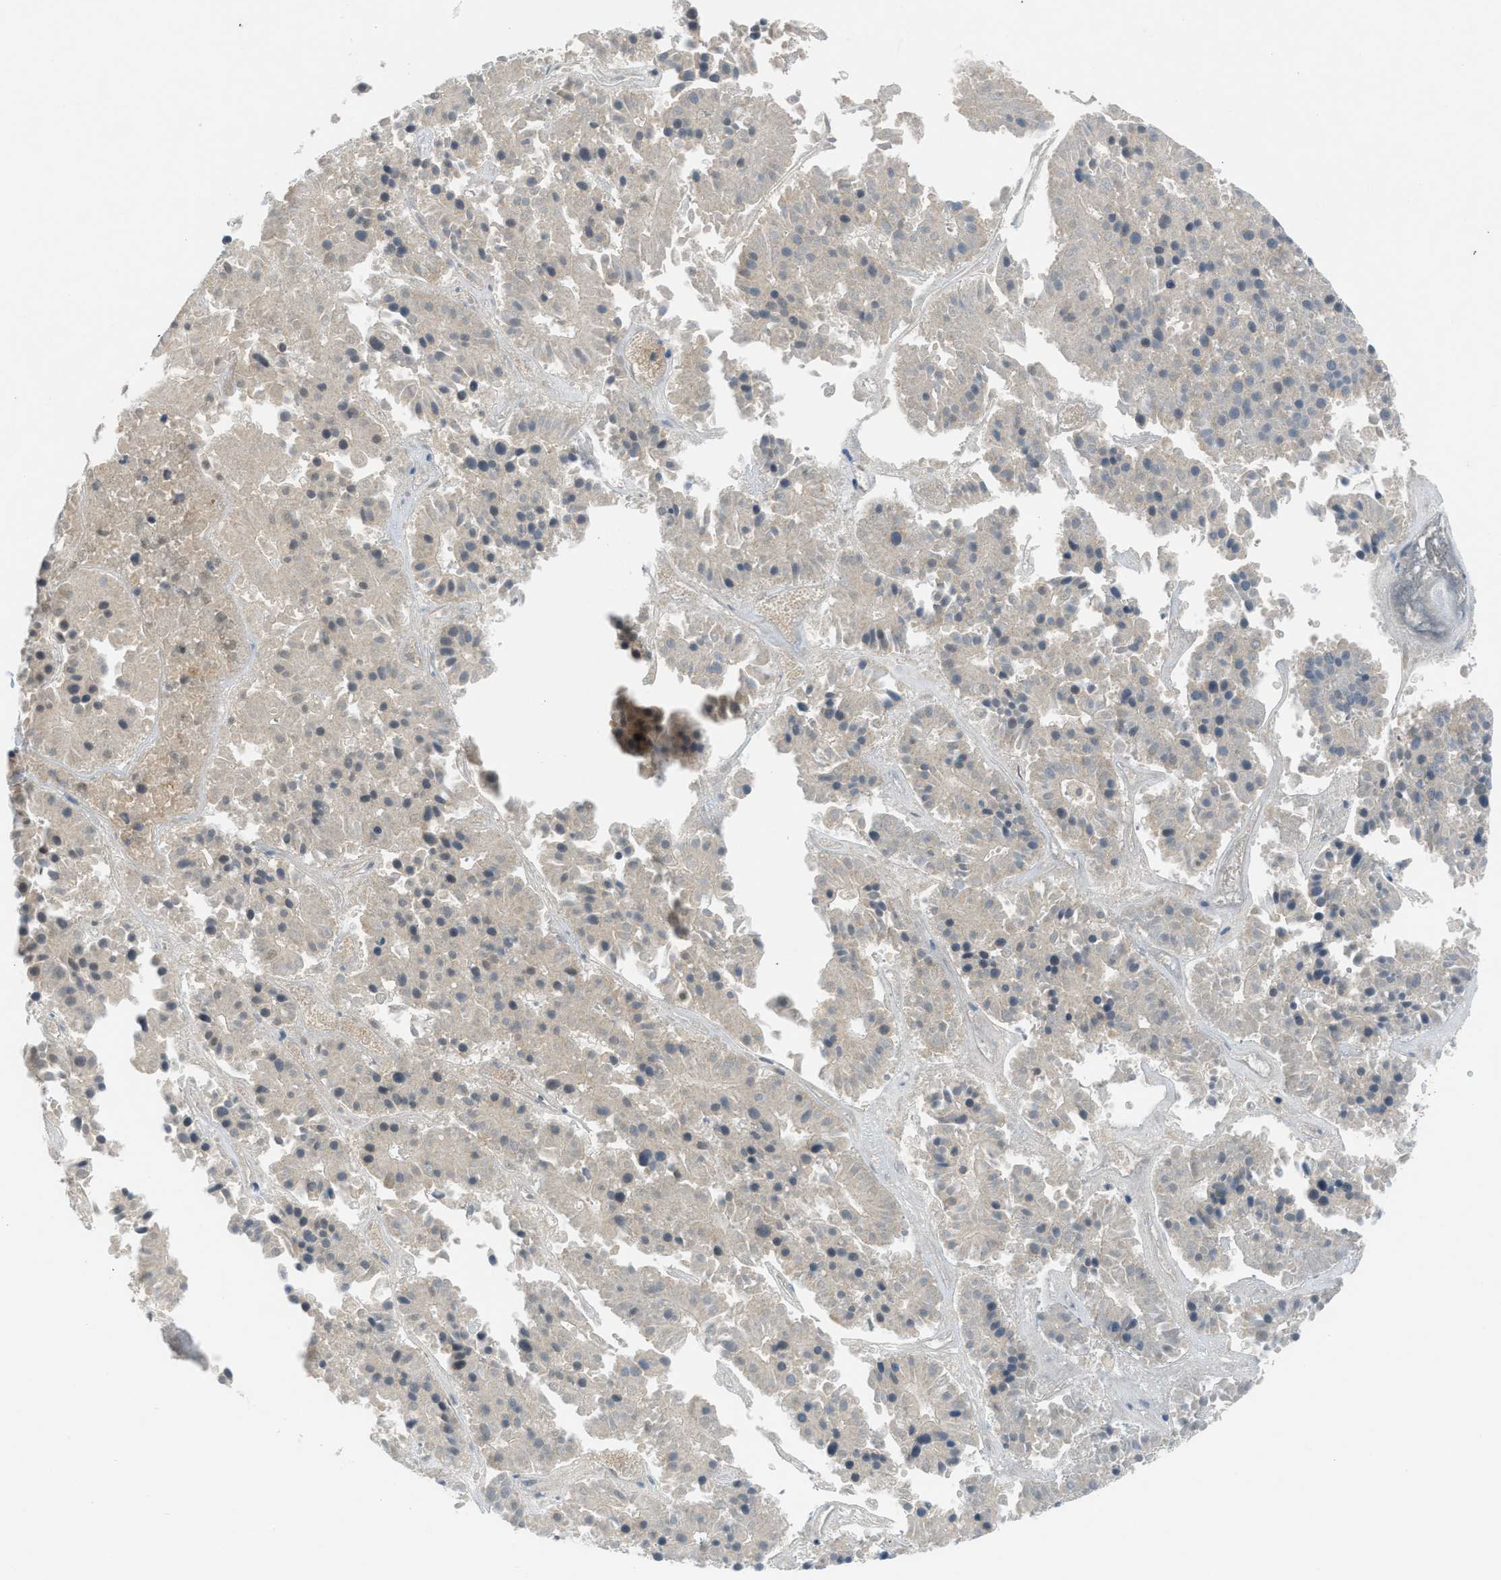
{"staining": {"intensity": "weak", "quantity": "<25%", "location": "cytoplasmic/membranous"}, "tissue": "pancreatic cancer", "cell_type": "Tumor cells", "image_type": "cancer", "snomed": [{"axis": "morphology", "description": "Adenocarcinoma, NOS"}, {"axis": "topography", "description": "Pancreas"}], "caption": "Tumor cells show no significant positivity in pancreatic adenocarcinoma. The staining was performed using DAB (3,3'-diaminobenzidine) to visualize the protein expression in brown, while the nuclei were stained in blue with hematoxylin (Magnification: 20x).", "gene": "PDE7A", "patient": {"sex": "male", "age": 50}}